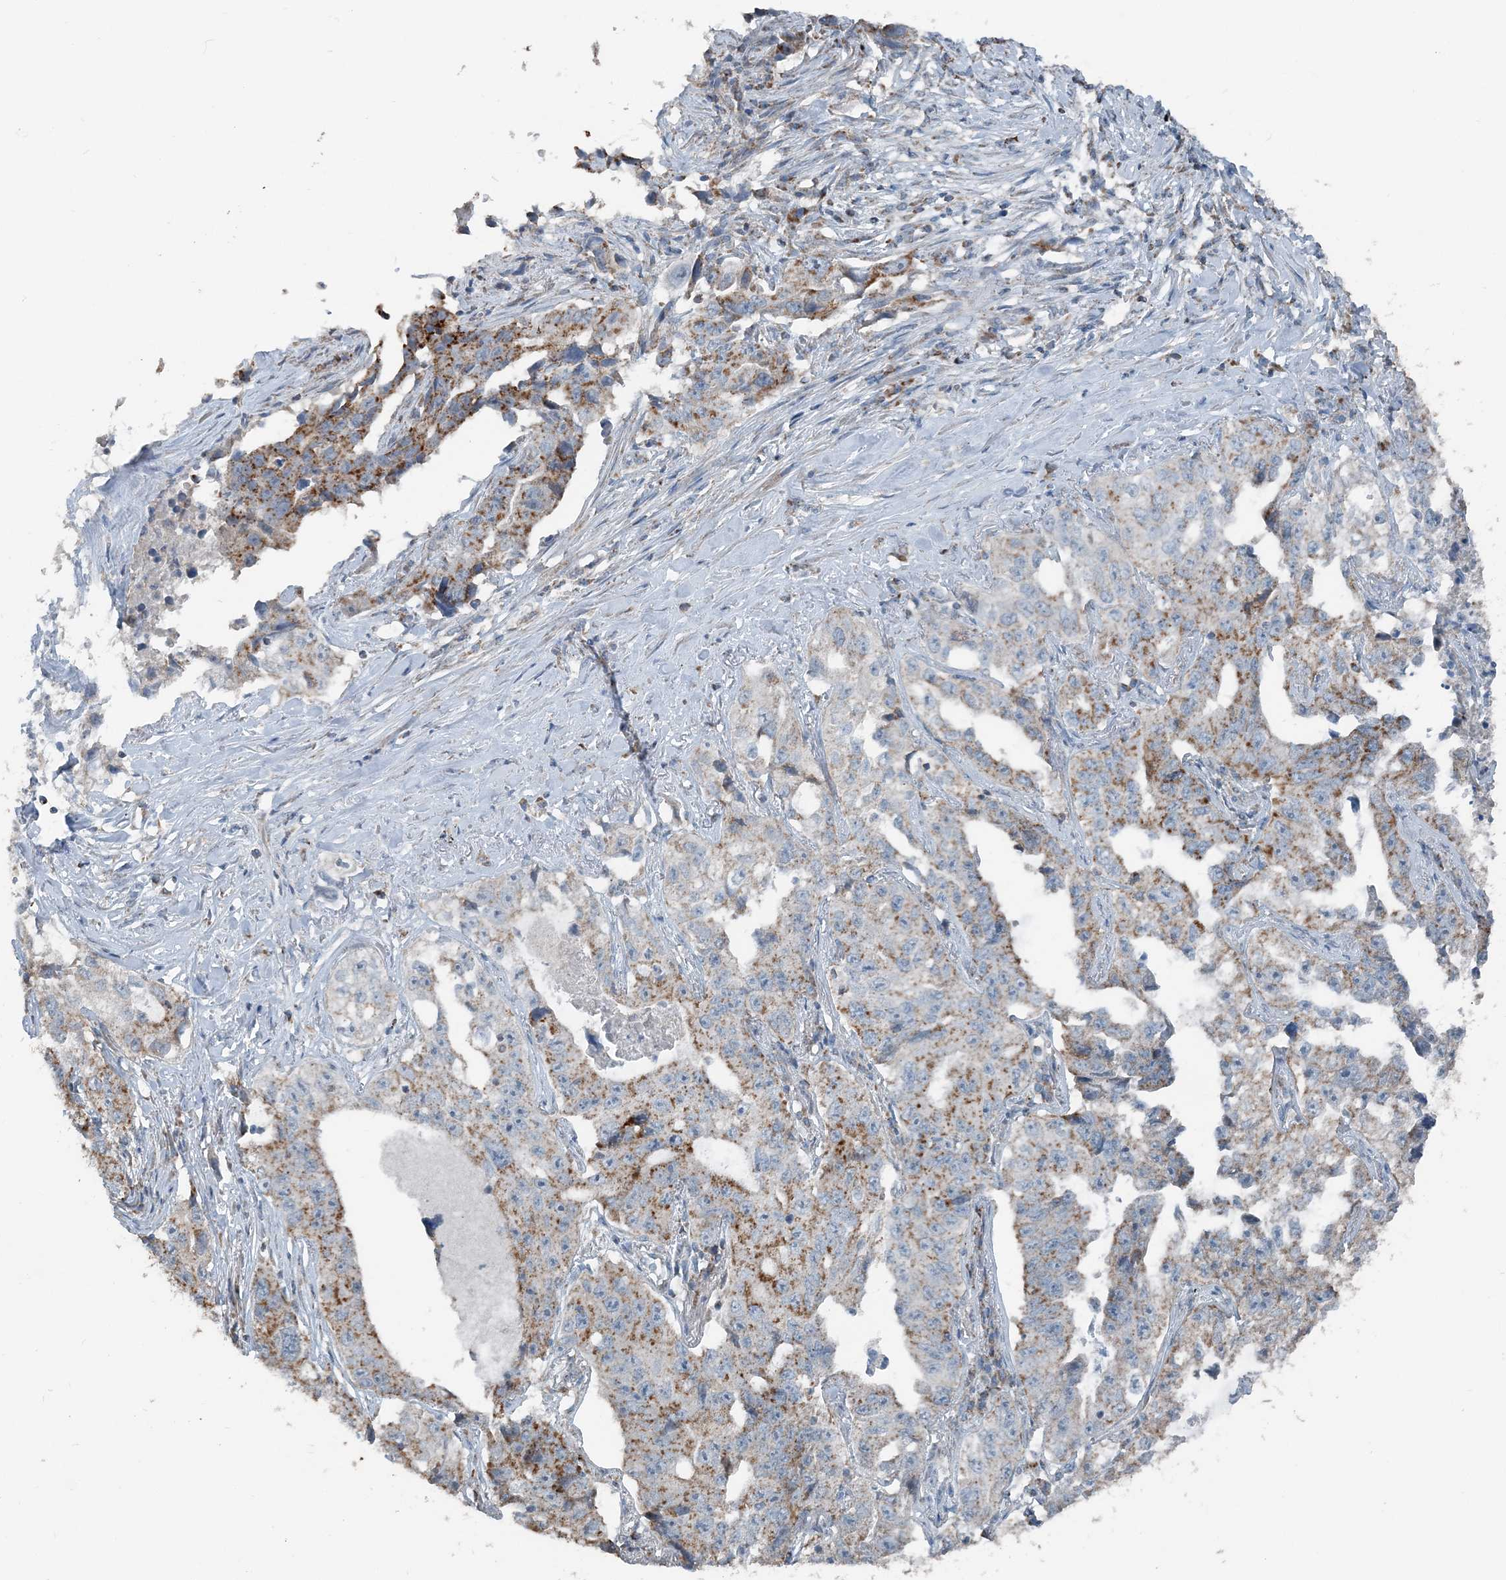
{"staining": {"intensity": "moderate", "quantity": "25%-75%", "location": "cytoplasmic/membranous"}, "tissue": "lung cancer", "cell_type": "Tumor cells", "image_type": "cancer", "snomed": [{"axis": "morphology", "description": "Adenocarcinoma, NOS"}, {"axis": "topography", "description": "Lung"}], "caption": "An immunohistochemistry histopathology image of neoplastic tissue is shown. Protein staining in brown labels moderate cytoplasmic/membranous positivity in lung cancer (adenocarcinoma) within tumor cells.", "gene": "SUCLG1", "patient": {"sex": "female", "age": 51}}